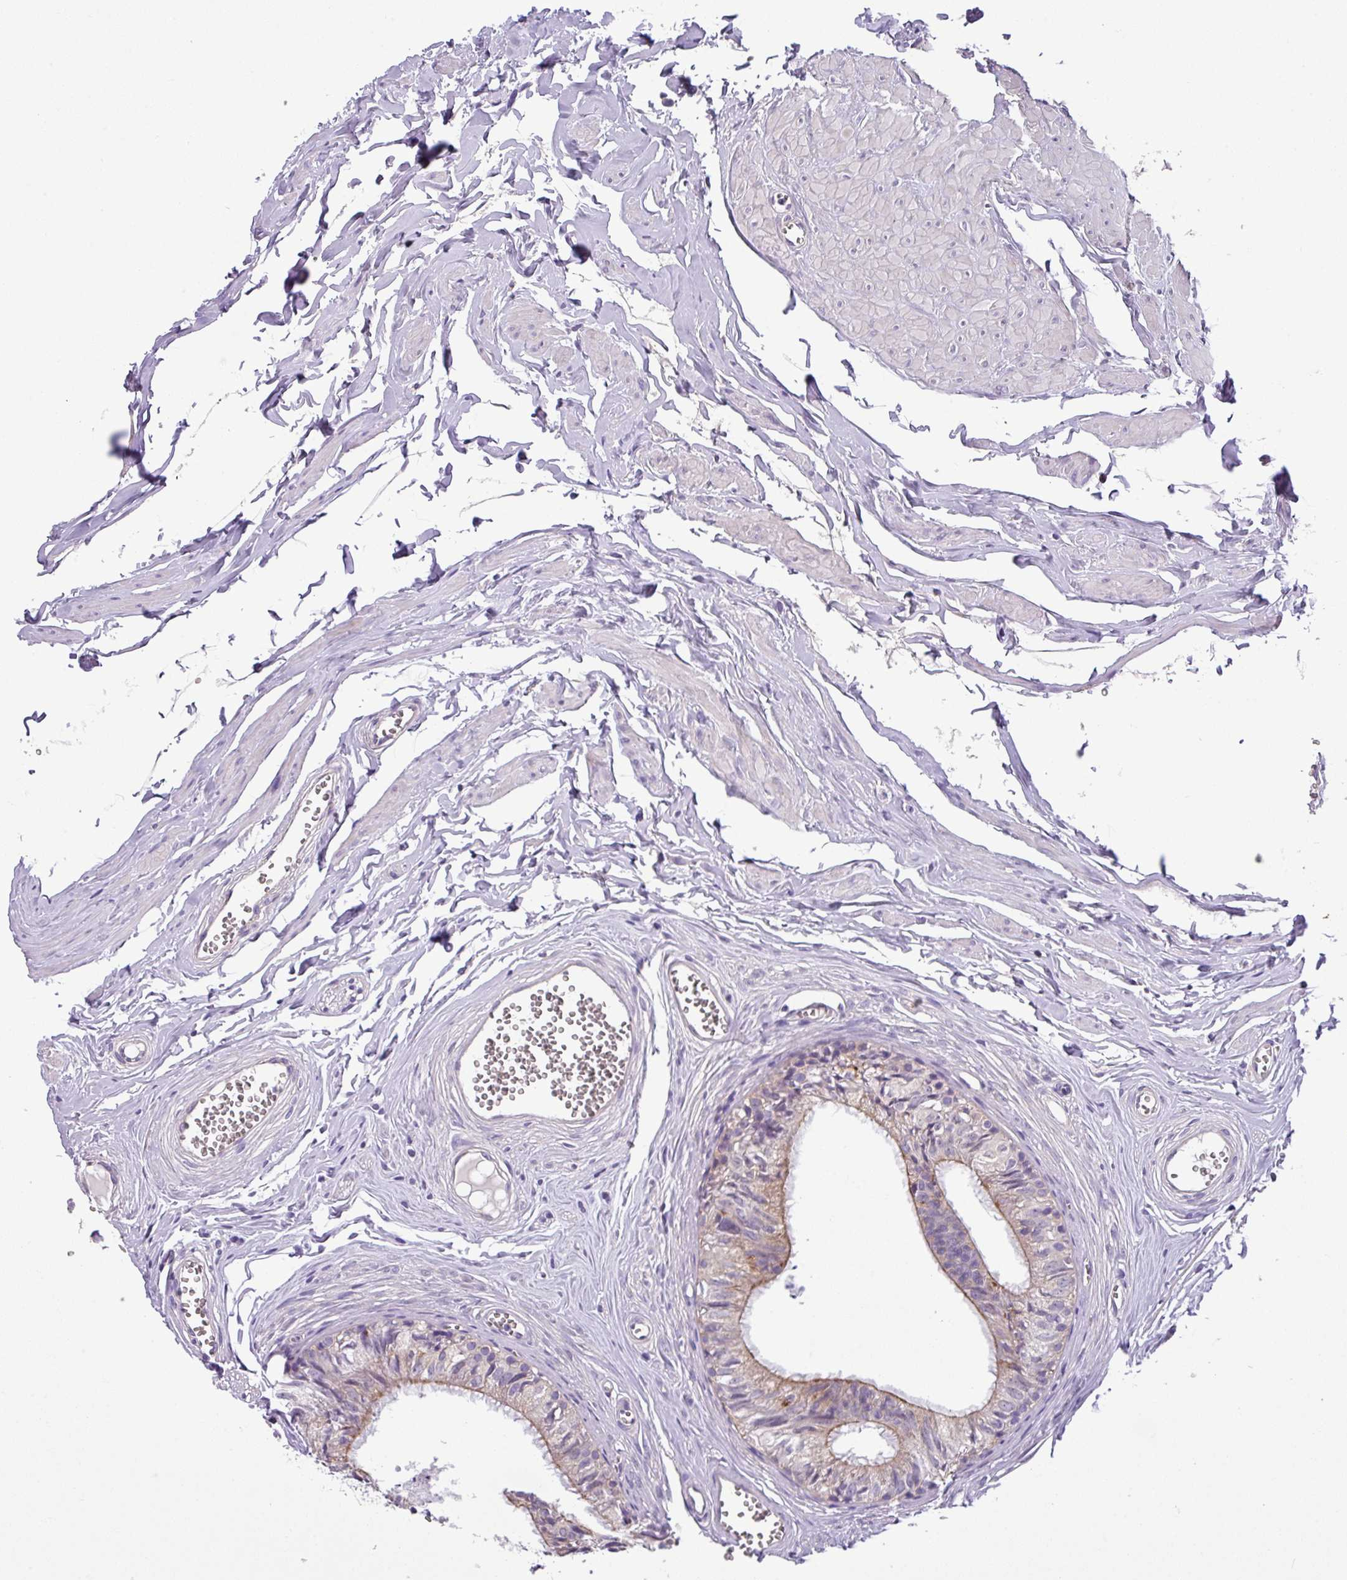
{"staining": {"intensity": "weak", "quantity": "25%-75%", "location": "cytoplasmic/membranous"}, "tissue": "epididymis", "cell_type": "Glandular cells", "image_type": "normal", "snomed": [{"axis": "morphology", "description": "Normal tissue, NOS"}, {"axis": "topography", "description": "Epididymis"}], "caption": "Immunohistochemical staining of benign epididymis exhibits 25%-75% levels of weak cytoplasmic/membranous protein positivity in approximately 25%-75% of glandular cells.", "gene": "SLC23A2", "patient": {"sex": "male", "age": 36}}